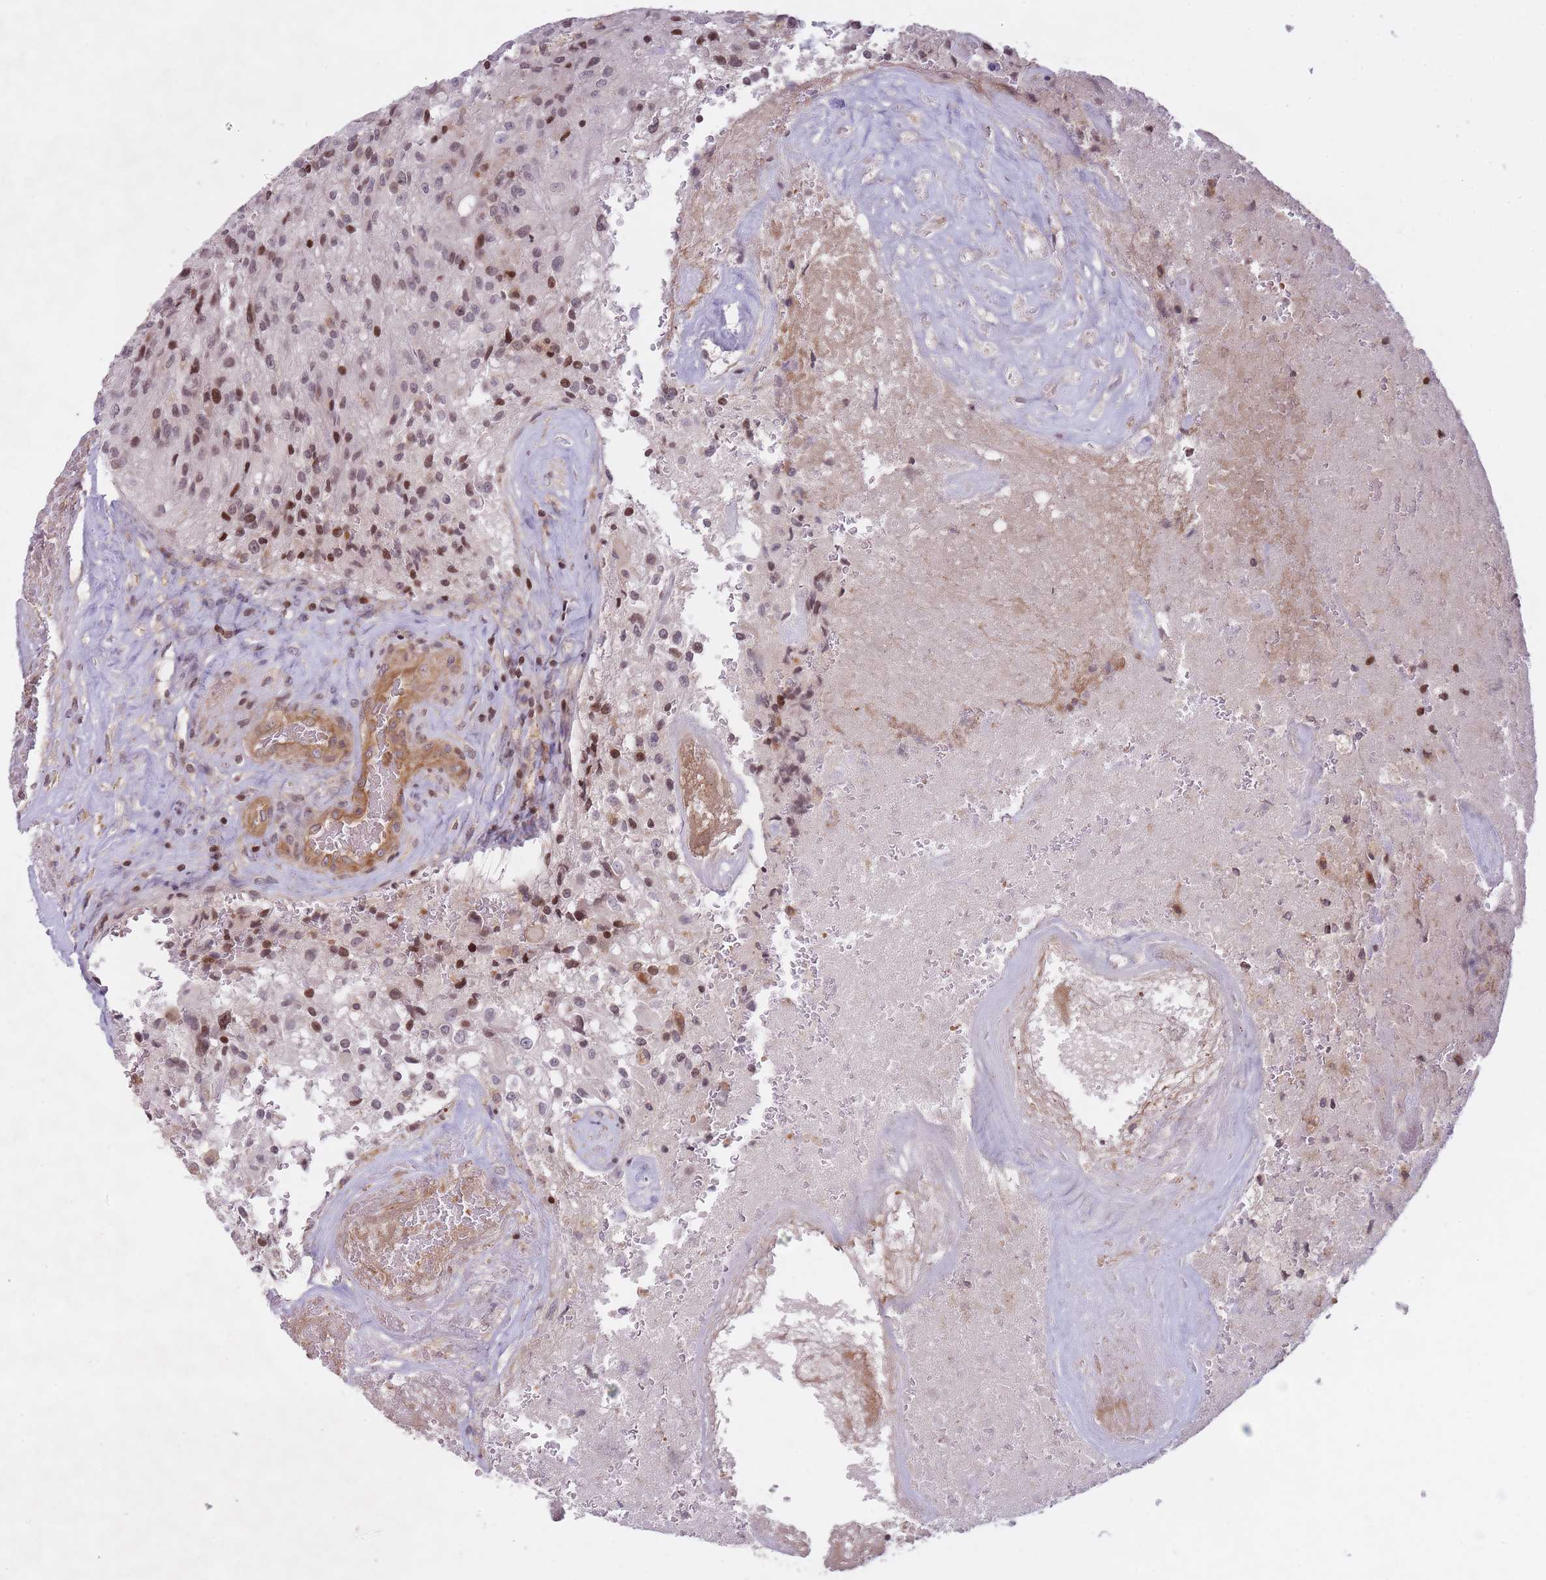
{"staining": {"intensity": "moderate", "quantity": ">75%", "location": "nuclear"}, "tissue": "glioma", "cell_type": "Tumor cells", "image_type": "cancer", "snomed": [{"axis": "morphology", "description": "Normal tissue, NOS"}, {"axis": "morphology", "description": "Glioma, malignant, High grade"}, {"axis": "topography", "description": "Cerebral cortex"}], "caption": "The immunohistochemical stain shows moderate nuclear expression in tumor cells of malignant high-grade glioma tissue.", "gene": "SLC35F5", "patient": {"sex": "male", "age": 56}}